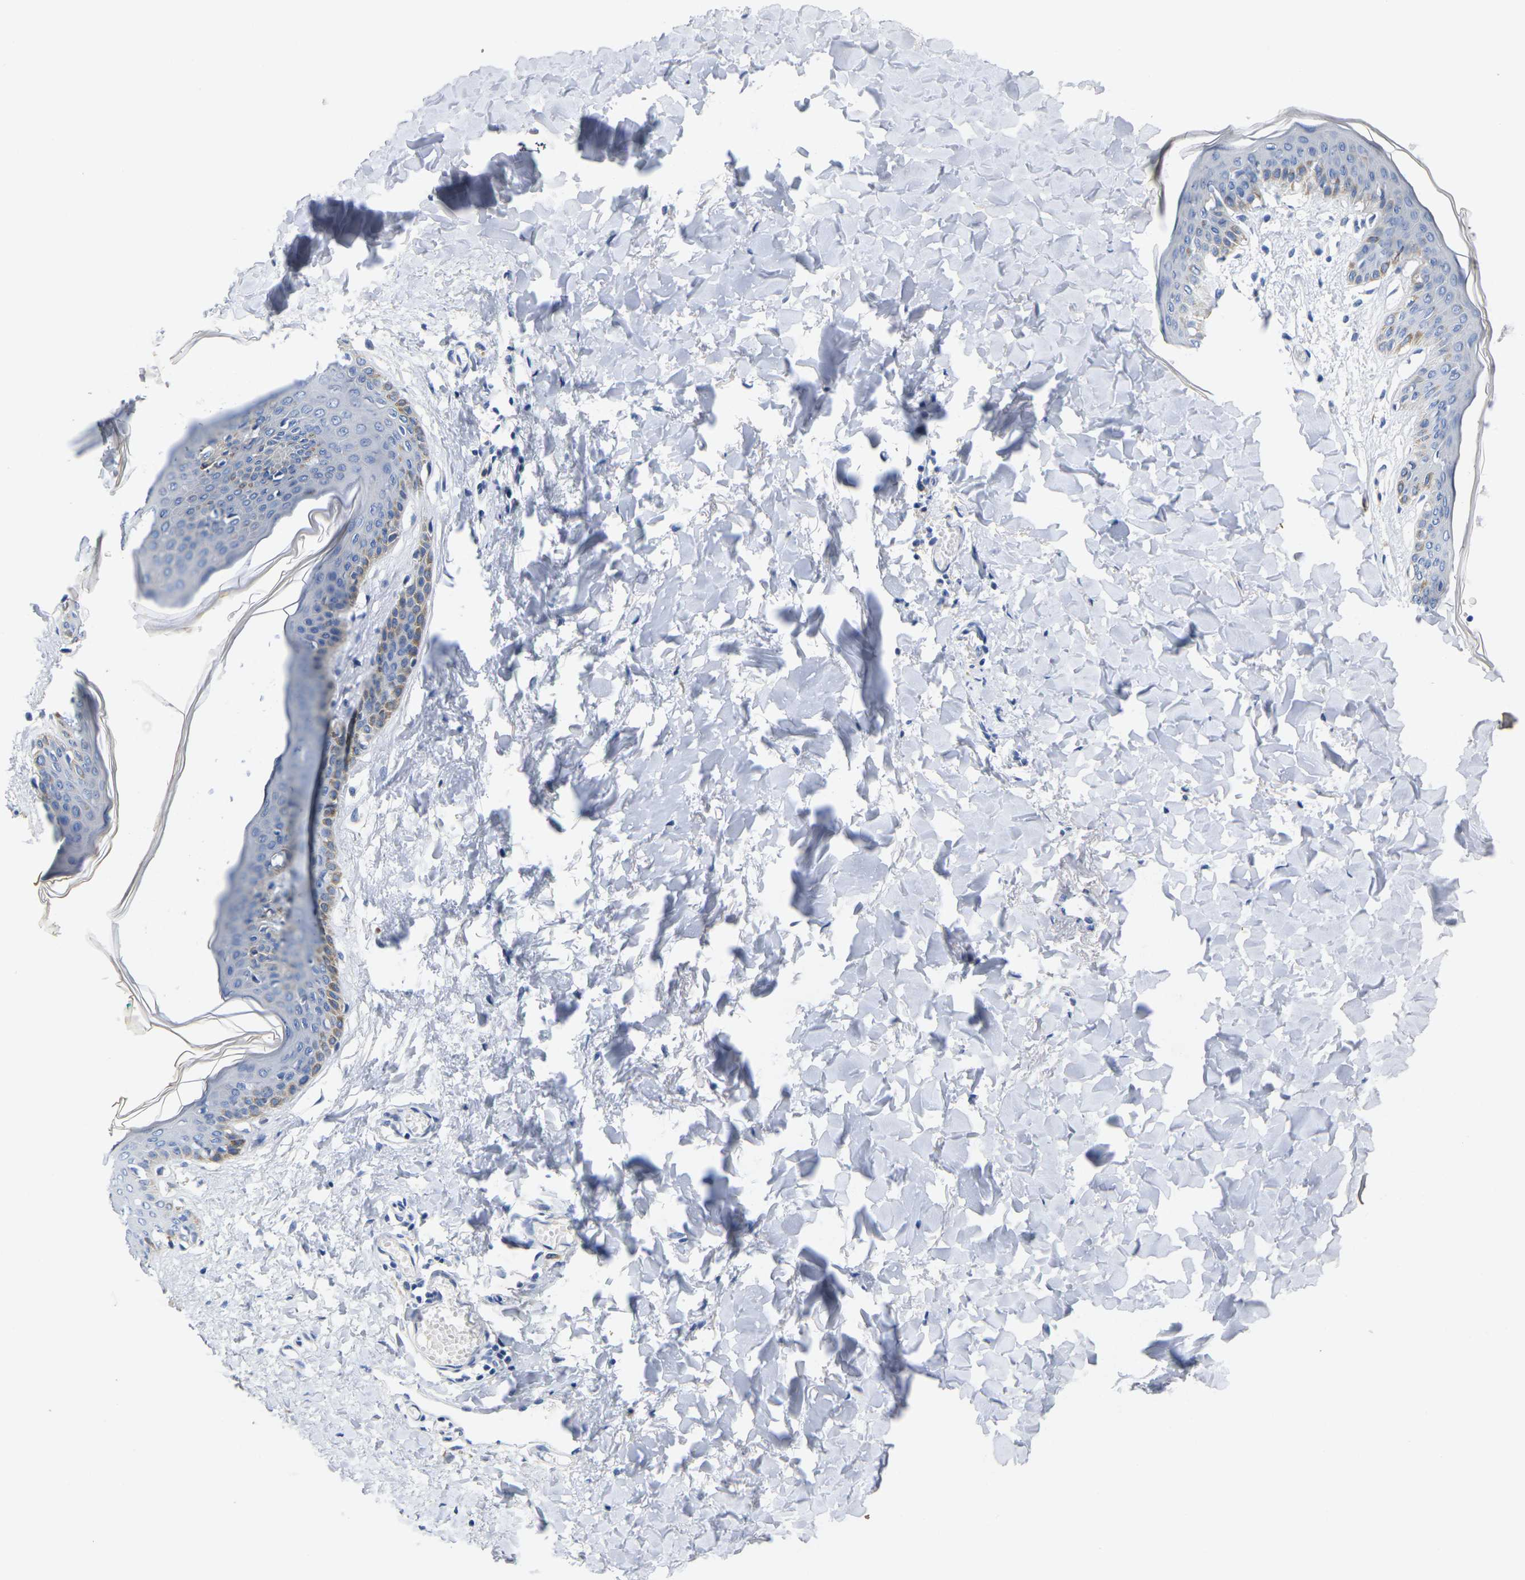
{"staining": {"intensity": "negative", "quantity": "none", "location": "none"}, "tissue": "skin", "cell_type": "Fibroblasts", "image_type": "normal", "snomed": [{"axis": "morphology", "description": "Normal tissue, NOS"}, {"axis": "topography", "description": "Skin"}], "caption": "Fibroblasts are negative for brown protein staining in benign skin. The staining was performed using DAB (3,3'-diaminobenzidine) to visualize the protein expression in brown, while the nuclei were stained in blue with hematoxylin (Magnification: 20x).", "gene": "NOCT", "patient": {"sex": "female", "age": 17}}